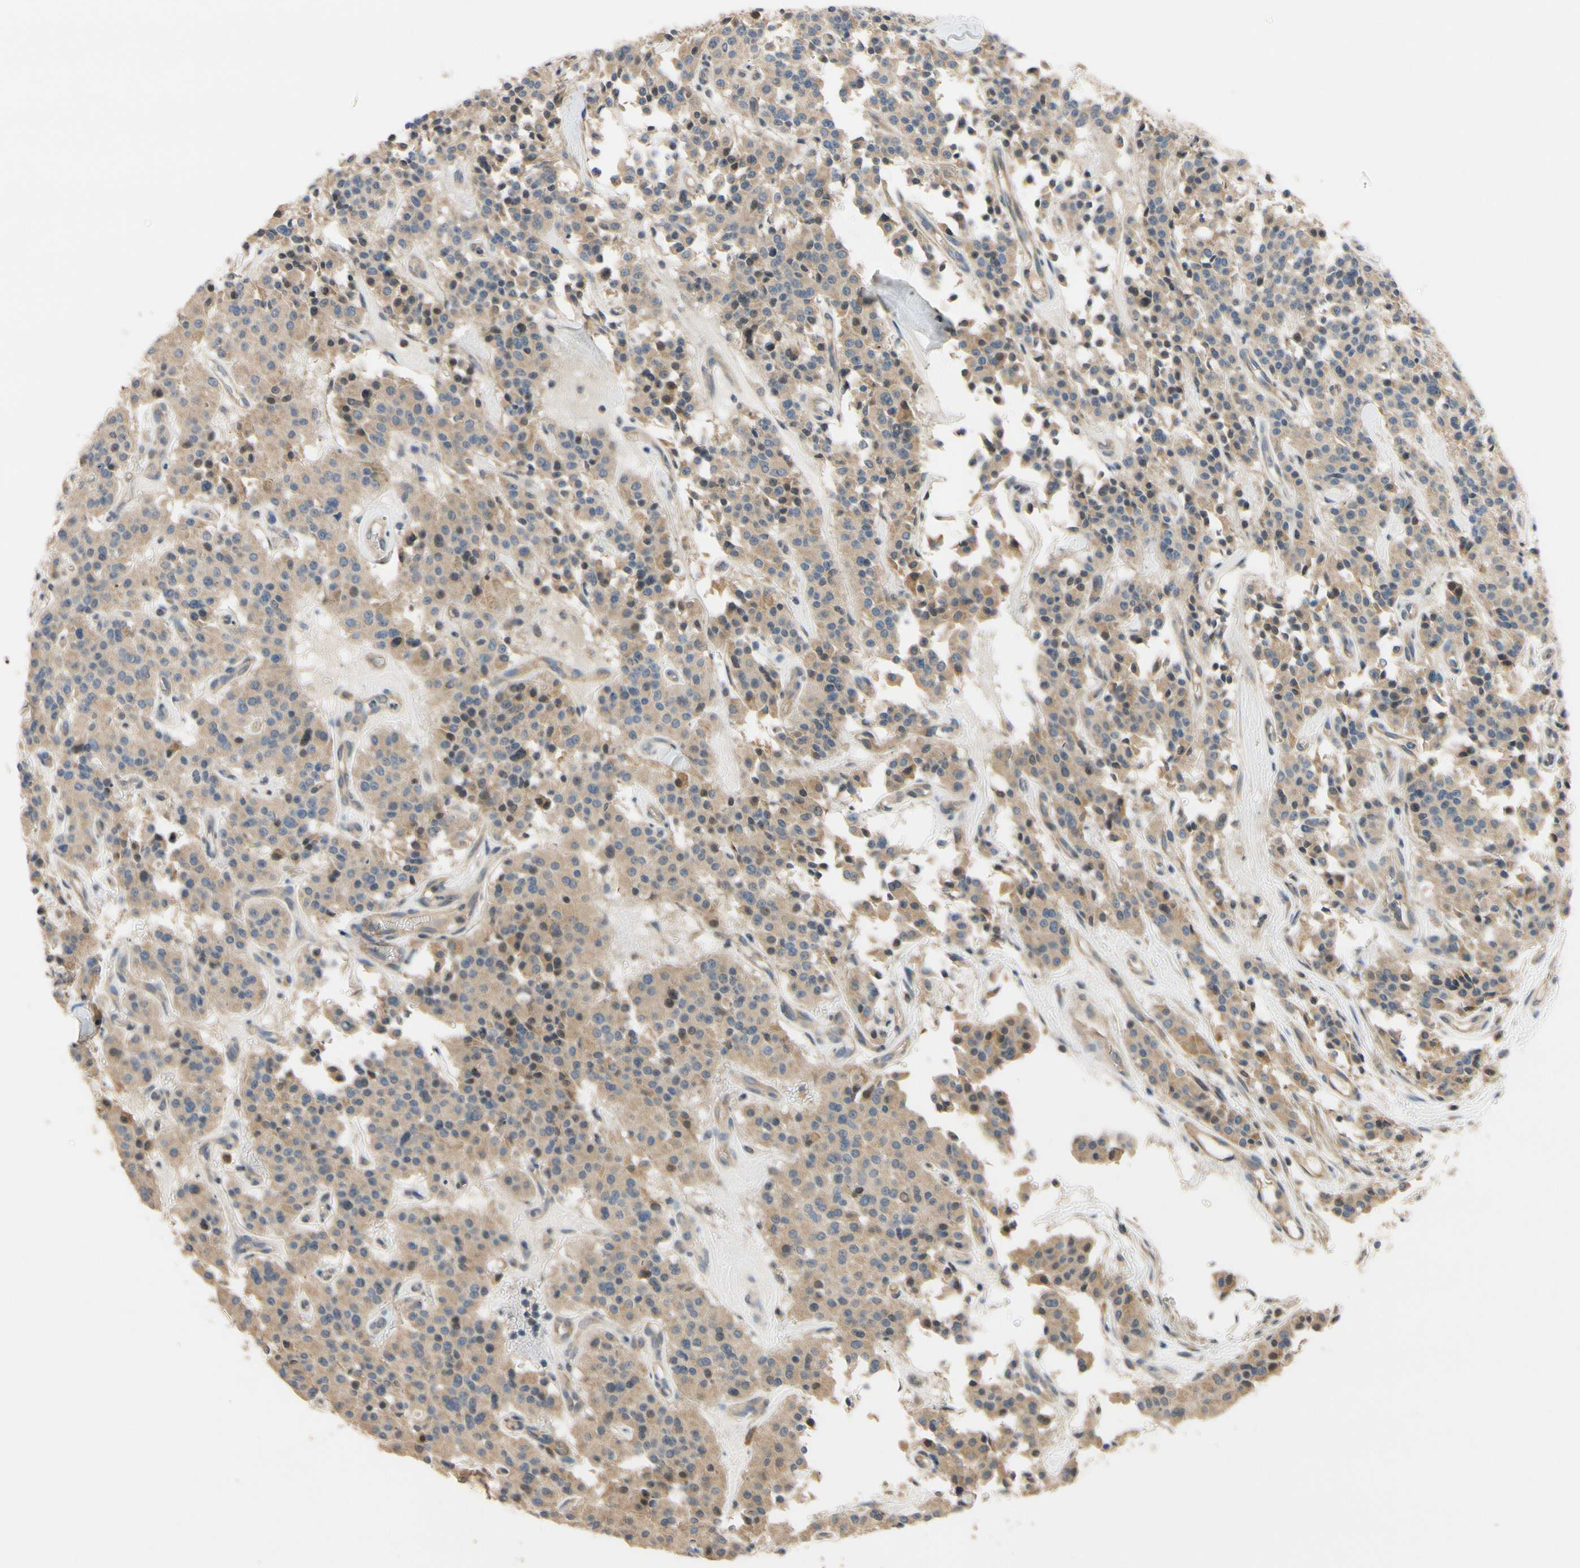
{"staining": {"intensity": "weak", "quantity": ">75%", "location": "cytoplasmic/membranous"}, "tissue": "carcinoid", "cell_type": "Tumor cells", "image_type": "cancer", "snomed": [{"axis": "morphology", "description": "Carcinoid, malignant, NOS"}, {"axis": "topography", "description": "Lung"}], "caption": "IHC image of carcinoid stained for a protein (brown), which exhibits low levels of weak cytoplasmic/membranous staining in approximately >75% of tumor cells.", "gene": "ALKBH3", "patient": {"sex": "male", "age": 30}}